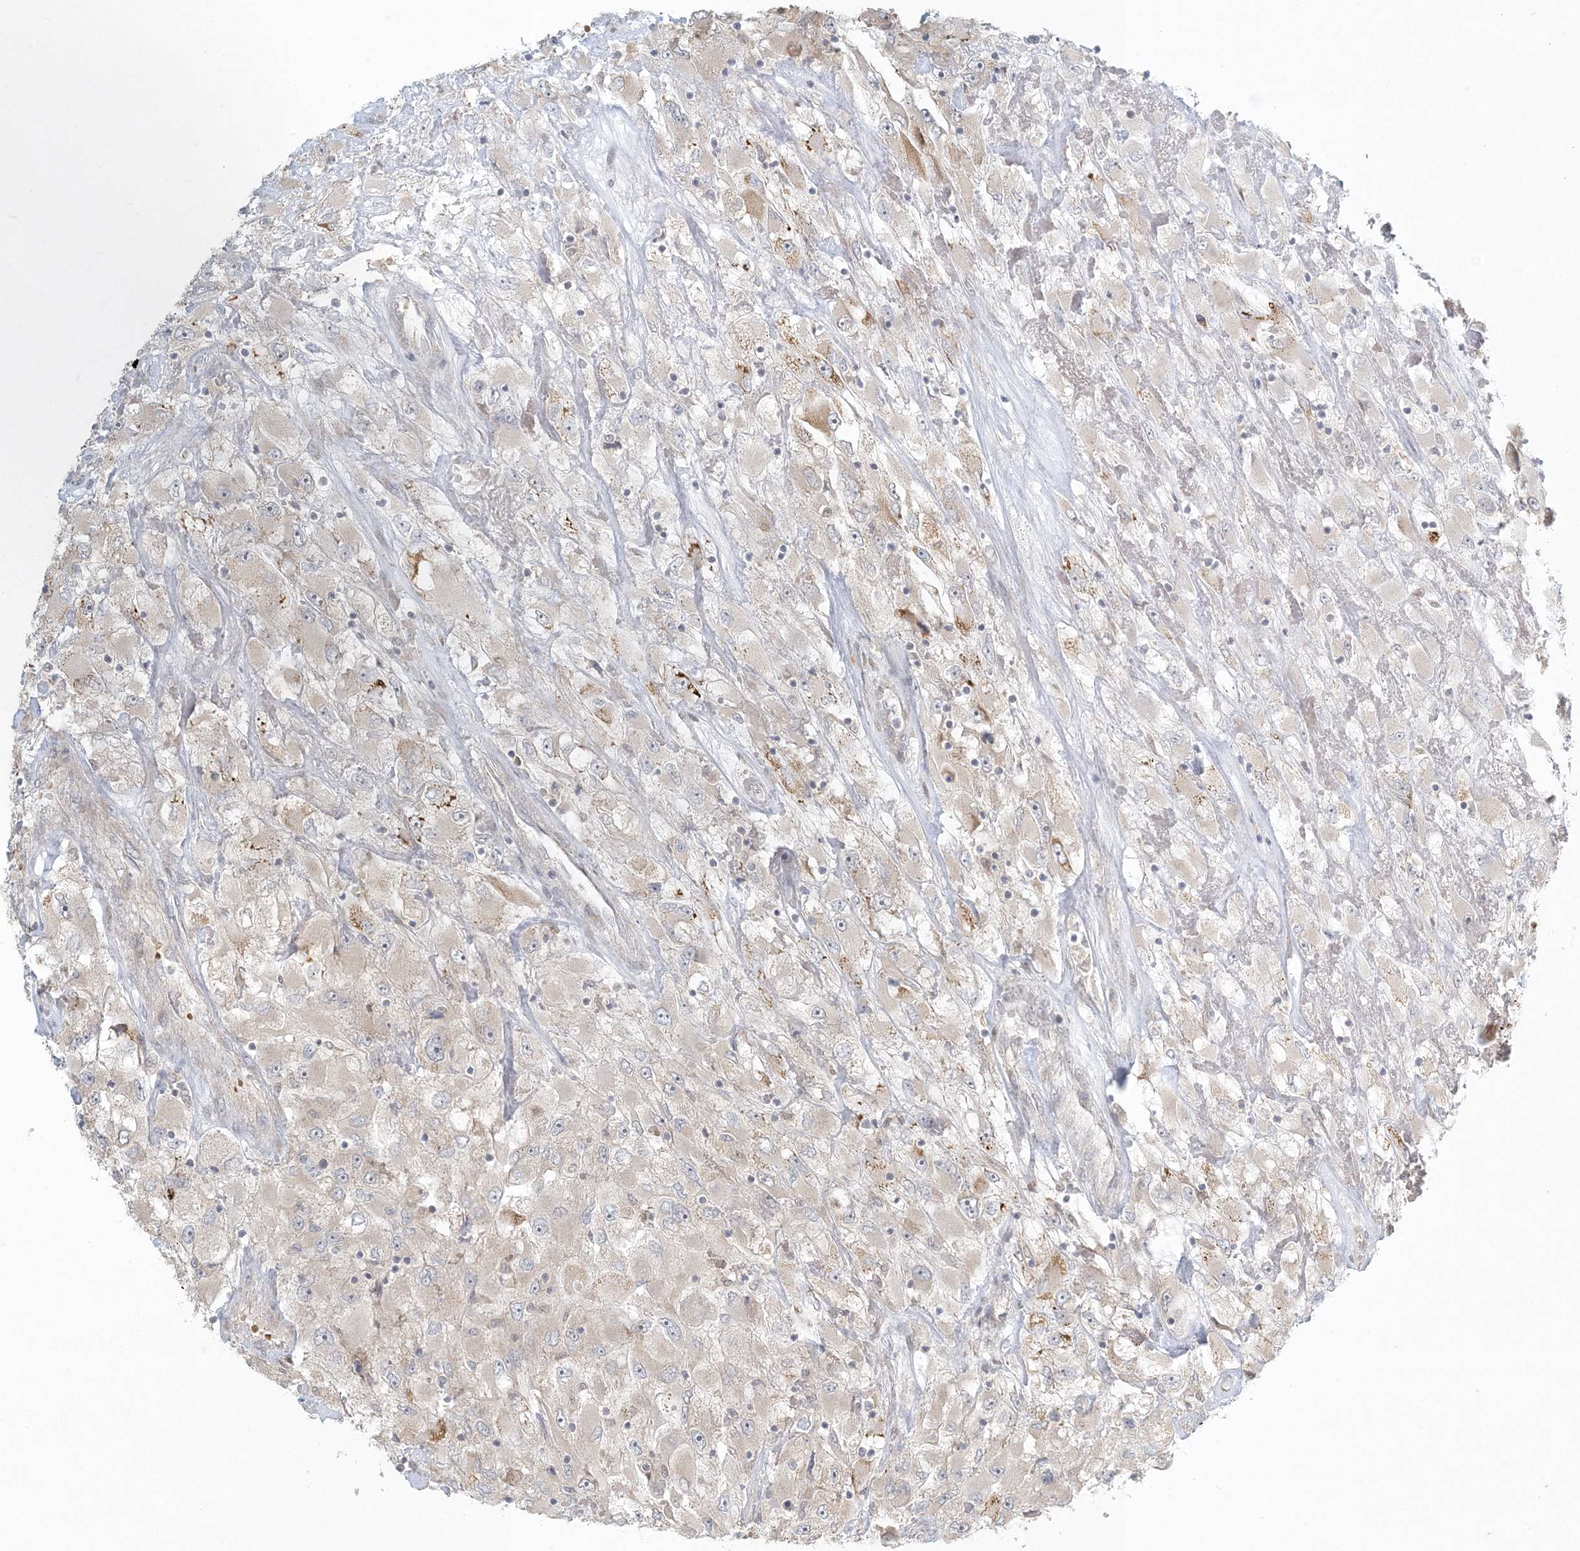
{"staining": {"intensity": "weak", "quantity": "<25%", "location": "cytoplasmic/membranous"}, "tissue": "renal cancer", "cell_type": "Tumor cells", "image_type": "cancer", "snomed": [{"axis": "morphology", "description": "Adenocarcinoma, NOS"}, {"axis": "topography", "description": "Kidney"}], "caption": "This is an immunohistochemistry (IHC) photomicrograph of human renal cancer (adenocarcinoma). There is no staining in tumor cells.", "gene": "CTDNEP1", "patient": {"sex": "female", "age": 52}}